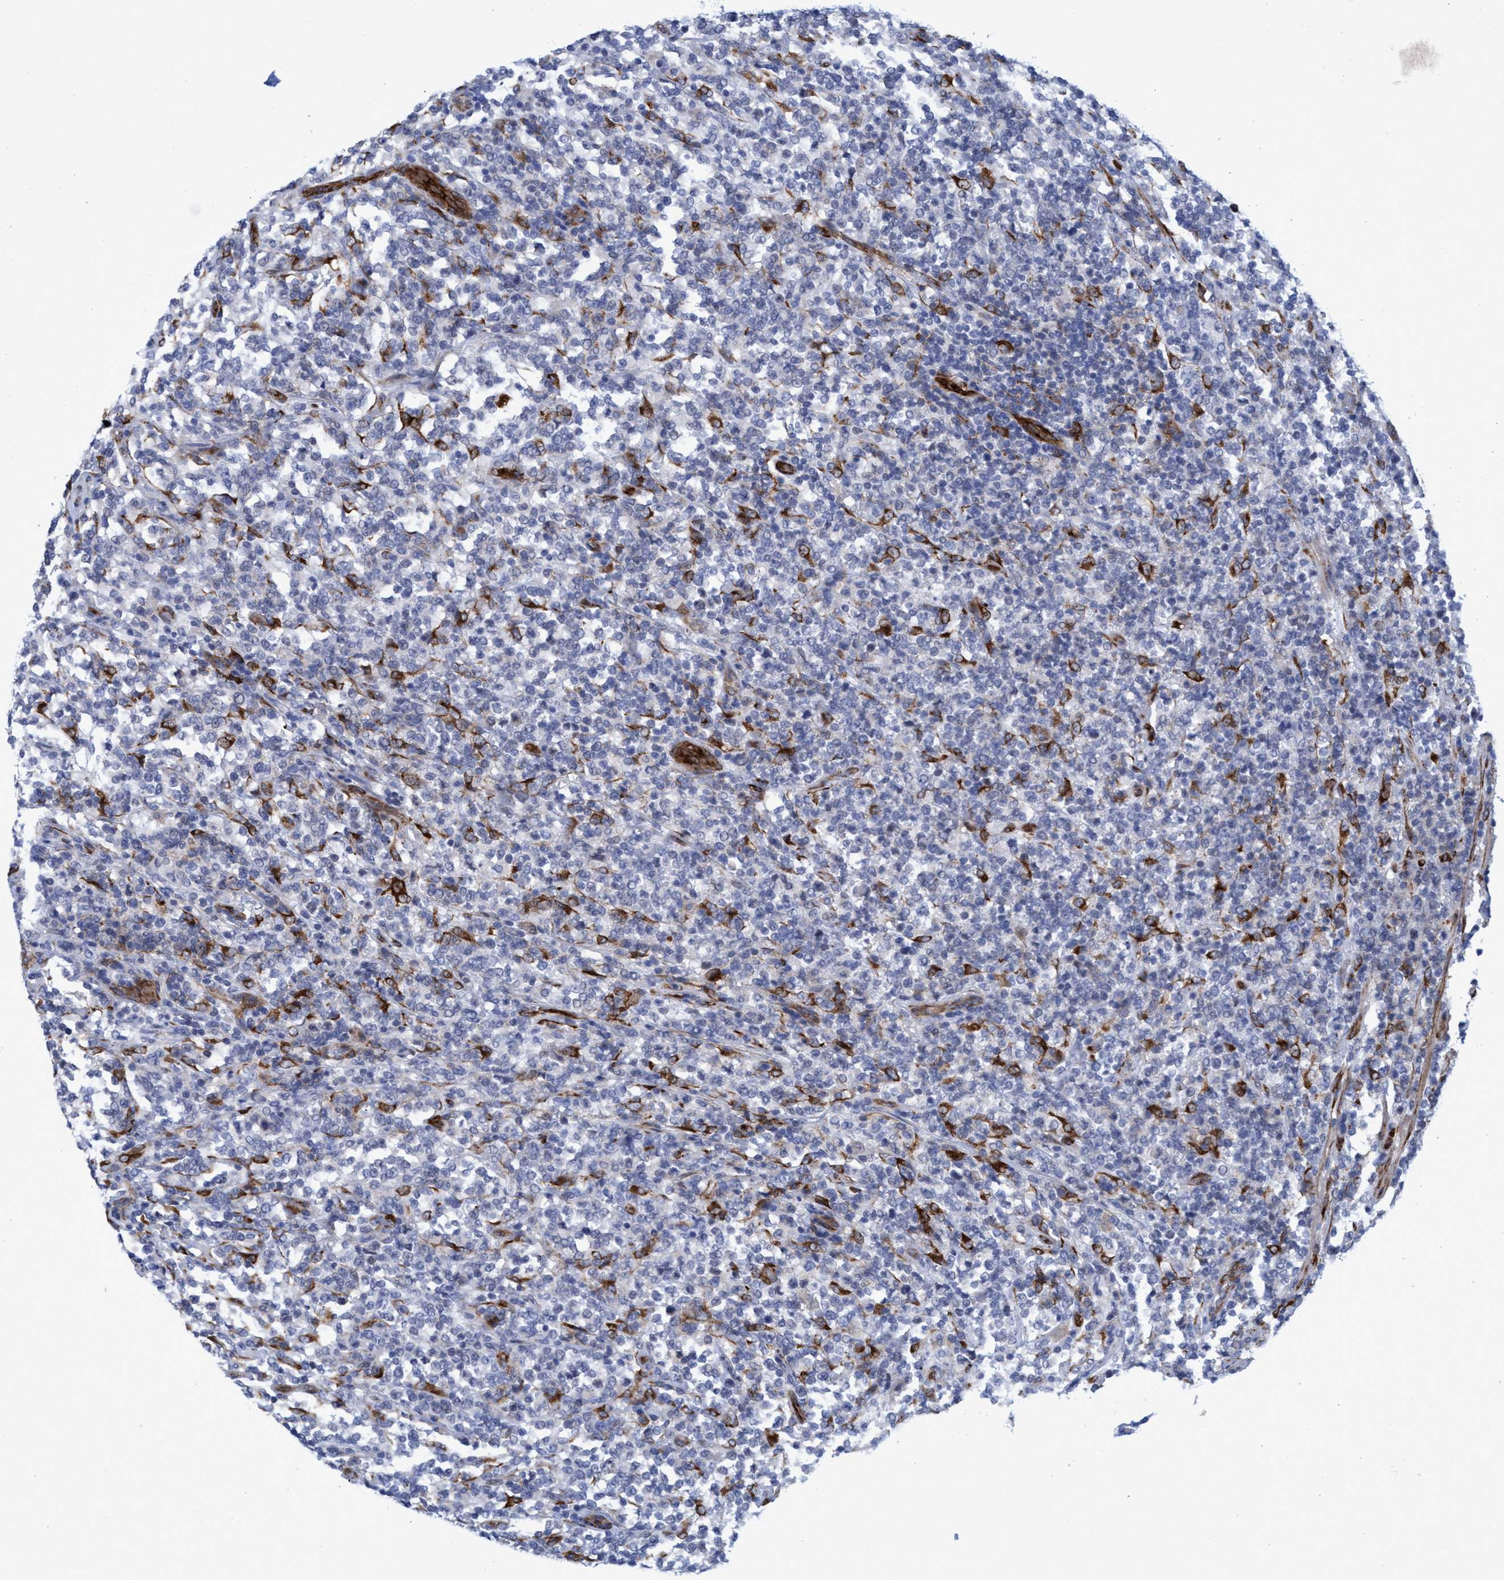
{"staining": {"intensity": "negative", "quantity": "none", "location": "none"}, "tissue": "lymphoma", "cell_type": "Tumor cells", "image_type": "cancer", "snomed": [{"axis": "morphology", "description": "Malignant lymphoma, non-Hodgkin's type, High grade"}, {"axis": "topography", "description": "Soft tissue"}], "caption": "Micrograph shows no protein expression in tumor cells of lymphoma tissue.", "gene": "SLC43A2", "patient": {"sex": "male", "age": 18}}